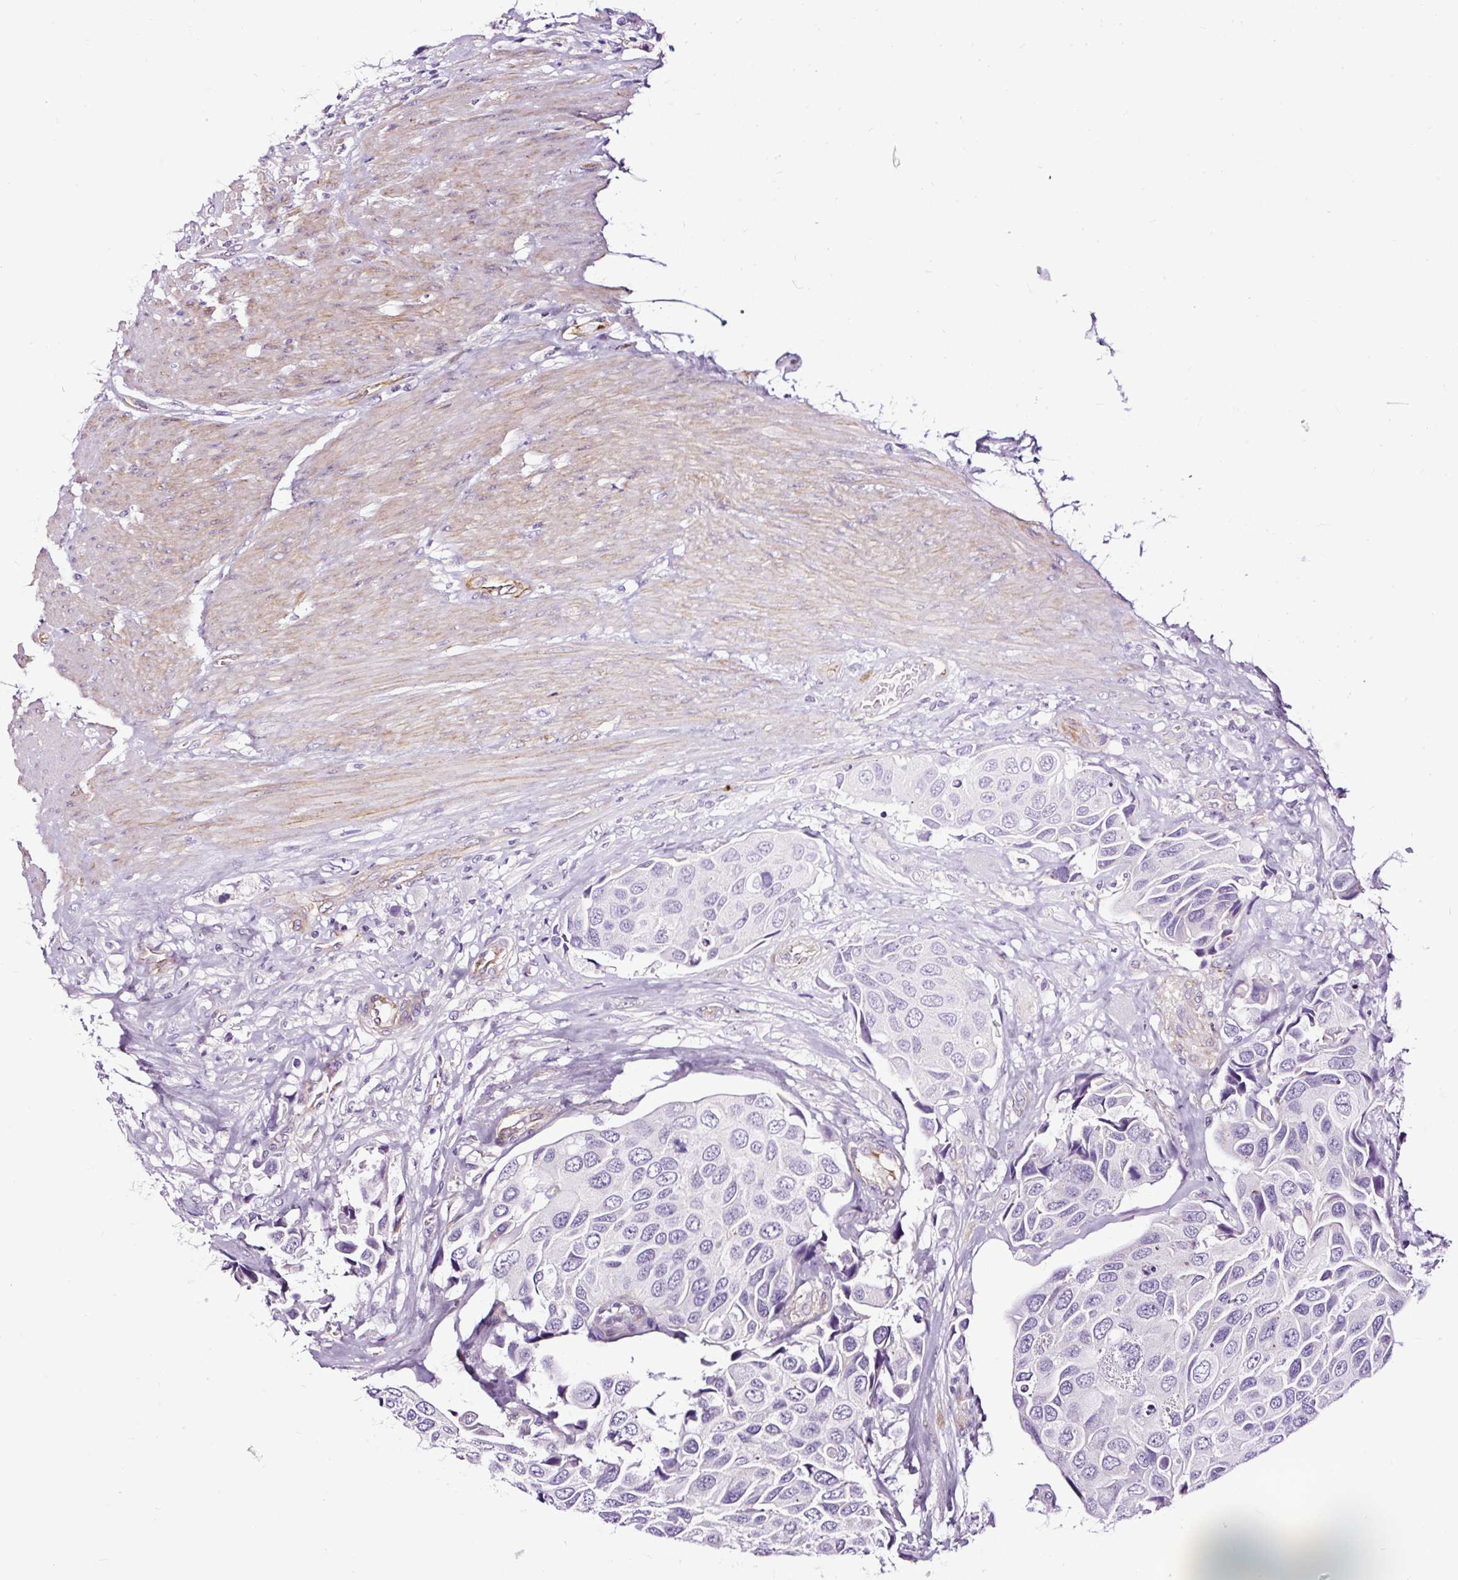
{"staining": {"intensity": "negative", "quantity": "none", "location": "none"}, "tissue": "urothelial cancer", "cell_type": "Tumor cells", "image_type": "cancer", "snomed": [{"axis": "morphology", "description": "Urothelial carcinoma, High grade"}, {"axis": "topography", "description": "Urinary bladder"}], "caption": "DAB immunohistochemical staining of urothelial carcinoma (high-grade) displays no significant positivity in tumor cells. Nuclei are stained in blue.", "gene": "SLC7A8", "patient": {"sex": "male", "age": 74}}